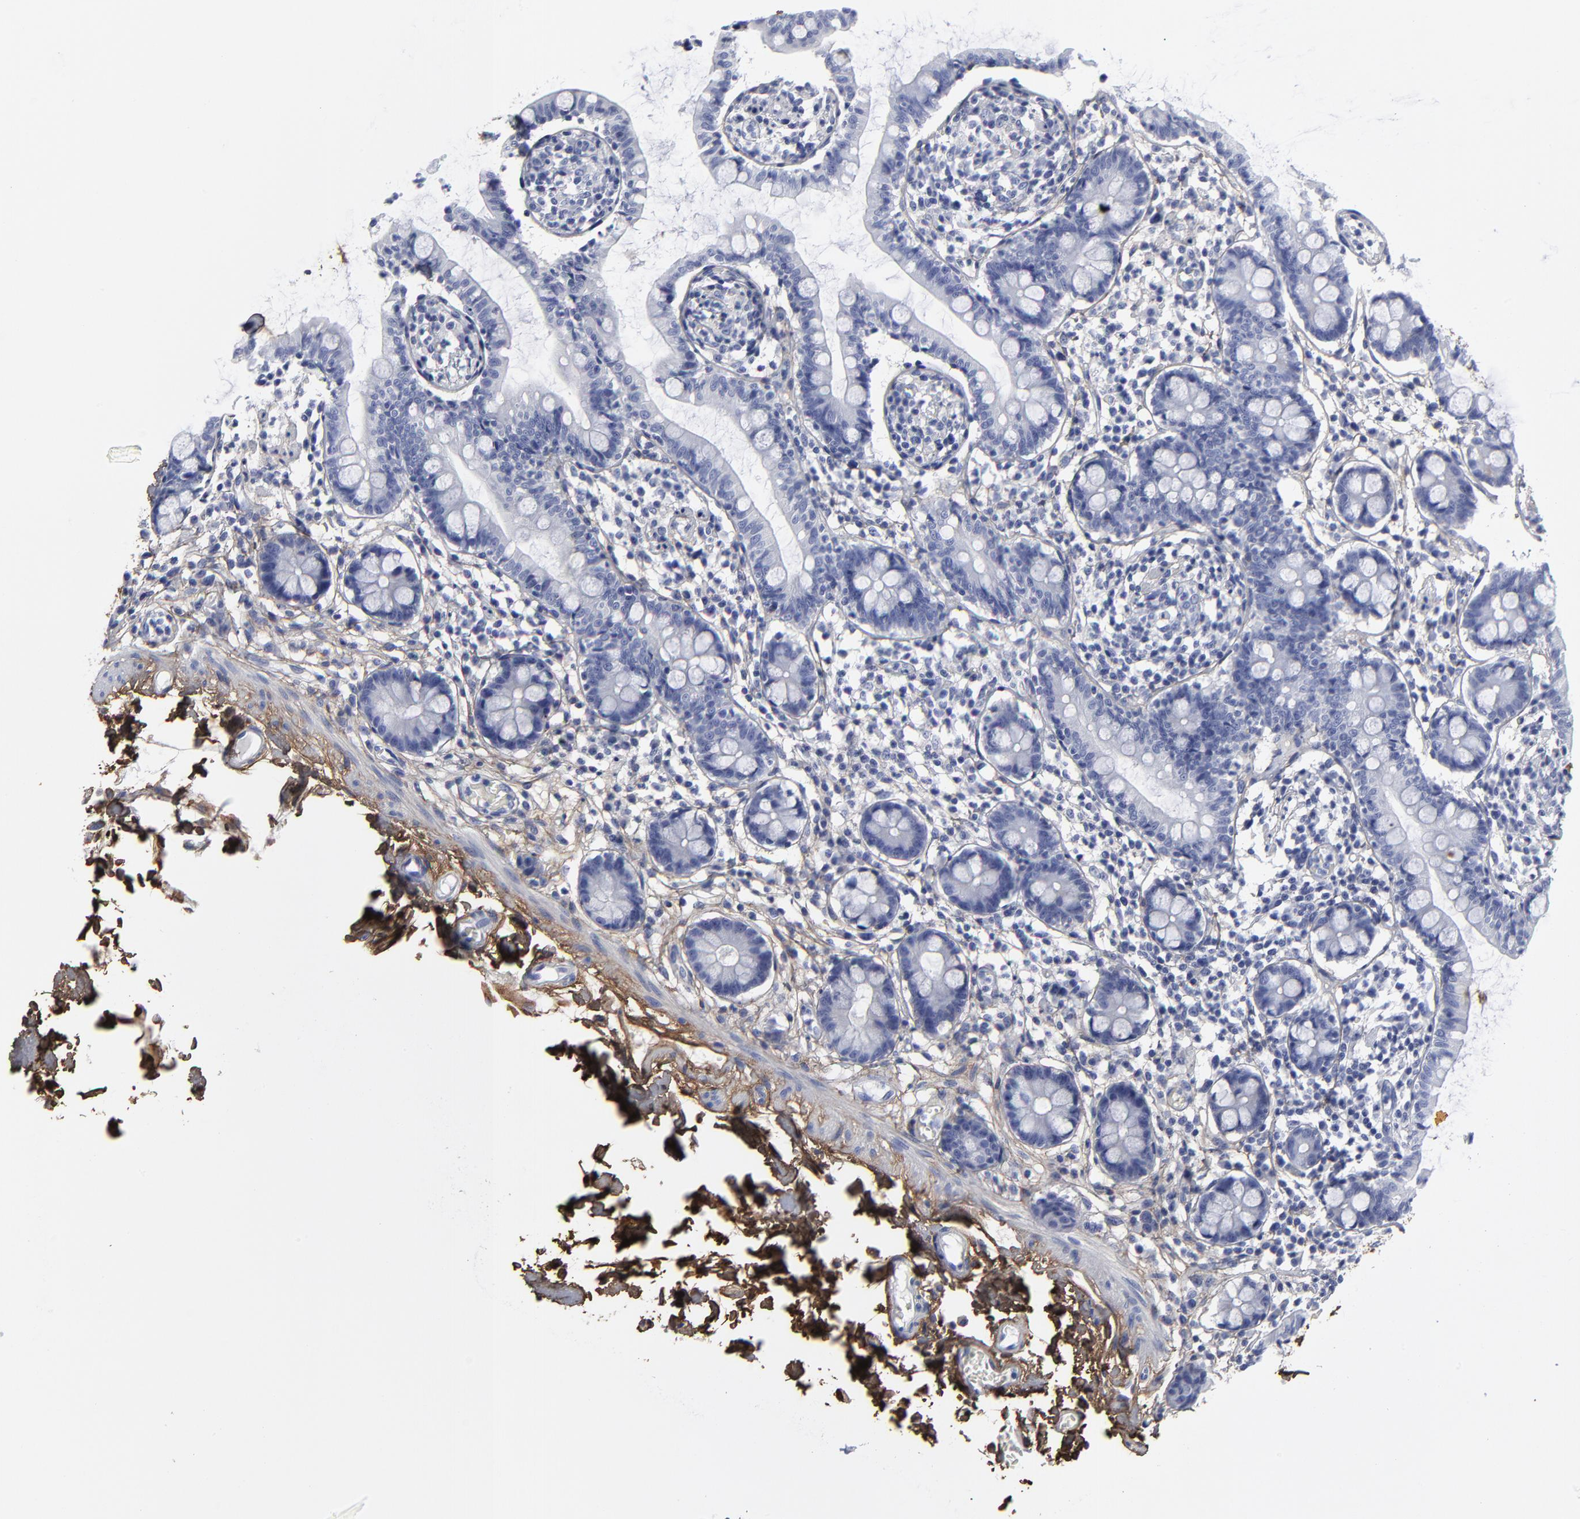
{"staining": {"intensity": "negative", "quantity": "none", "location": "none"}, "tissue": "small intestine", "cell_type": "Glandular cells", "image_type": "normal", "snomed": [{"axis": "morphology", "description": "Normal tissue, NOS"}, {"axis": "topography", "description": "Small intestine"}], "caption": "Human small intestine stained for a protein using IHC demonstrates no positivity in glandular cells.", "gene": "DCN", "patient": {"sex": "female", "age": 61}}